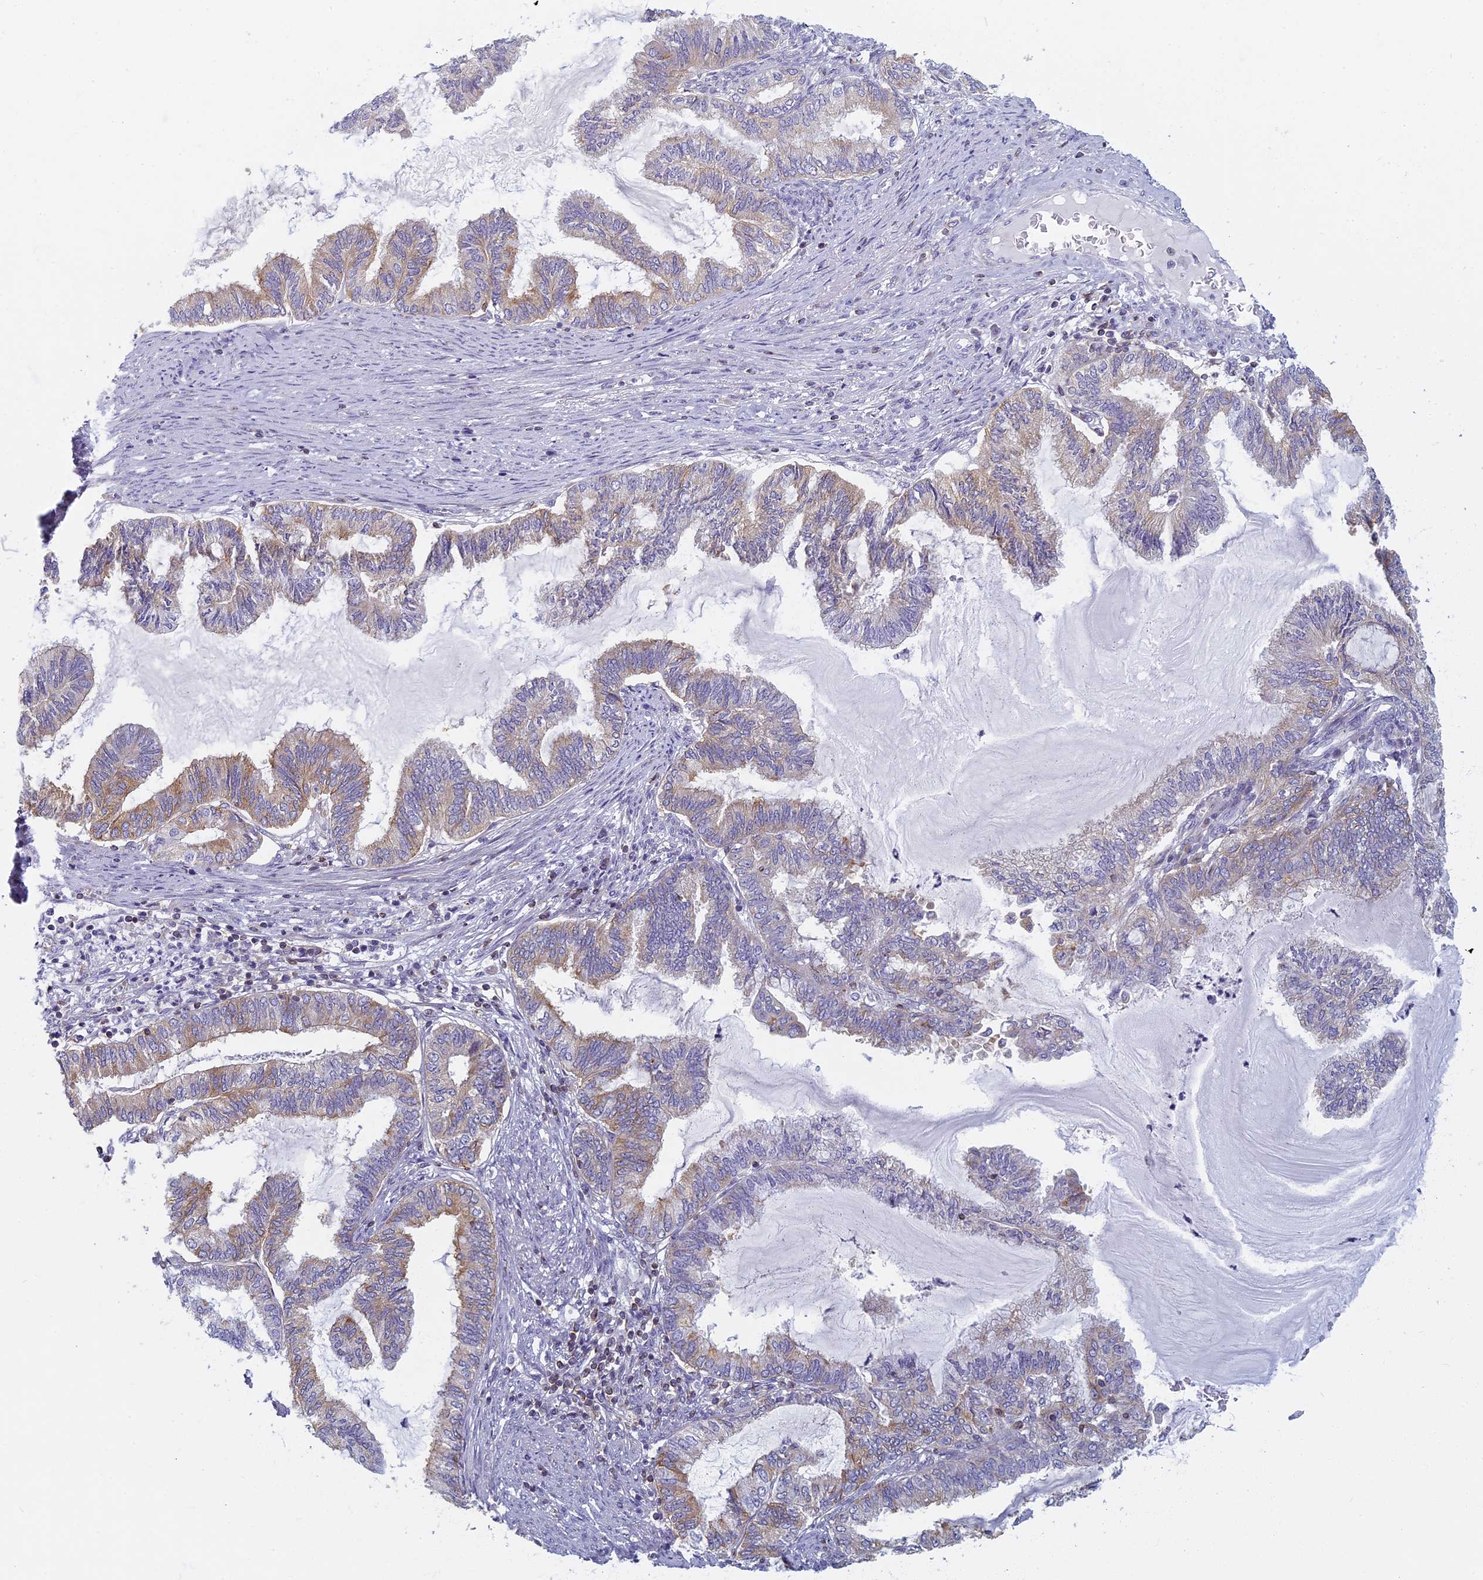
{"staining": {"intensity": "weak", "quantity": "25%-75%", "location": "cytoplasmic/membranous"}, "tissue": "endometrial cancer", "cell_type": "Tumor cells", "image_type": "cancer", "snomed": [{"axis": "morphology", "description": "Adenocarcinoma, NOS"}, {"axis": "topography", "description": "Endometrium"}], "caption": "This histopathology image reveals immunohistochemistry staining of human endometrial cancer, with low weak cytoplasmic/membranous expression in about 25%-75% of tumor cells.", "gene": "NOL10", "patient": {"sex": "female", "age": 86}}